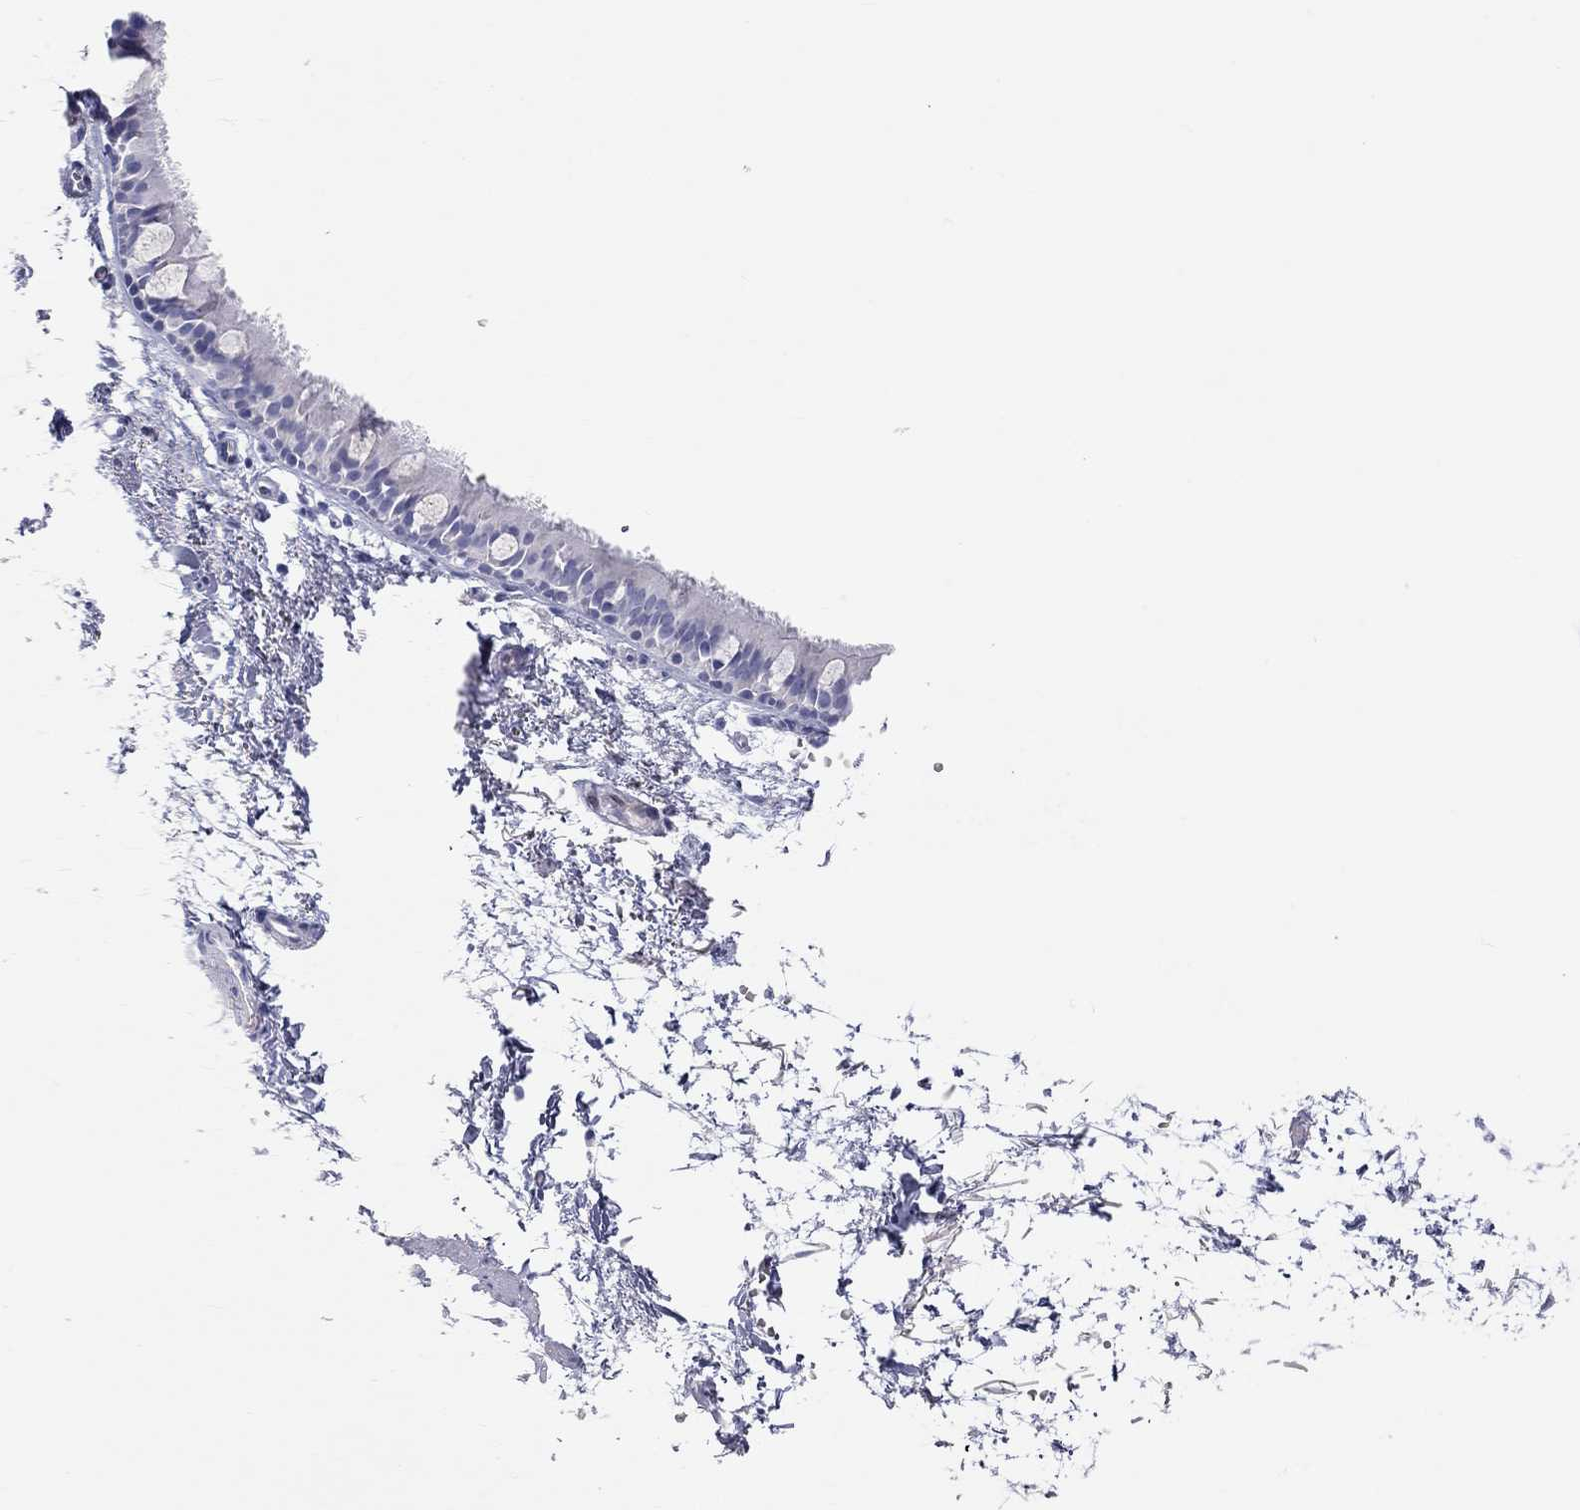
{"staining": {"intensity": "negative", "quantity": "none", "location": "none"}, "tissue": "bronchus", "cell_type": "Respiratory epithelial cells", "image_type": "normal", "snomed": [{"axis": "morphology", "description": "Normal tissue, NOS"}, {"axis": "topography", "description": "Cartilage tissue"}, {"axis": "topography", "description": "Bronchus"}], "caption": "Immunohistochemistry (IHC) photomicrograph of normal bronchus stained for a protein (brown), which shows no expression in respiratory epithelial cells. The staining is performed using DAB brown chromogen with nuclei counter-stained in using hematoxylin.", "gene": "PCDHGC5", "patient": {"sex": "male", "age": 66}}